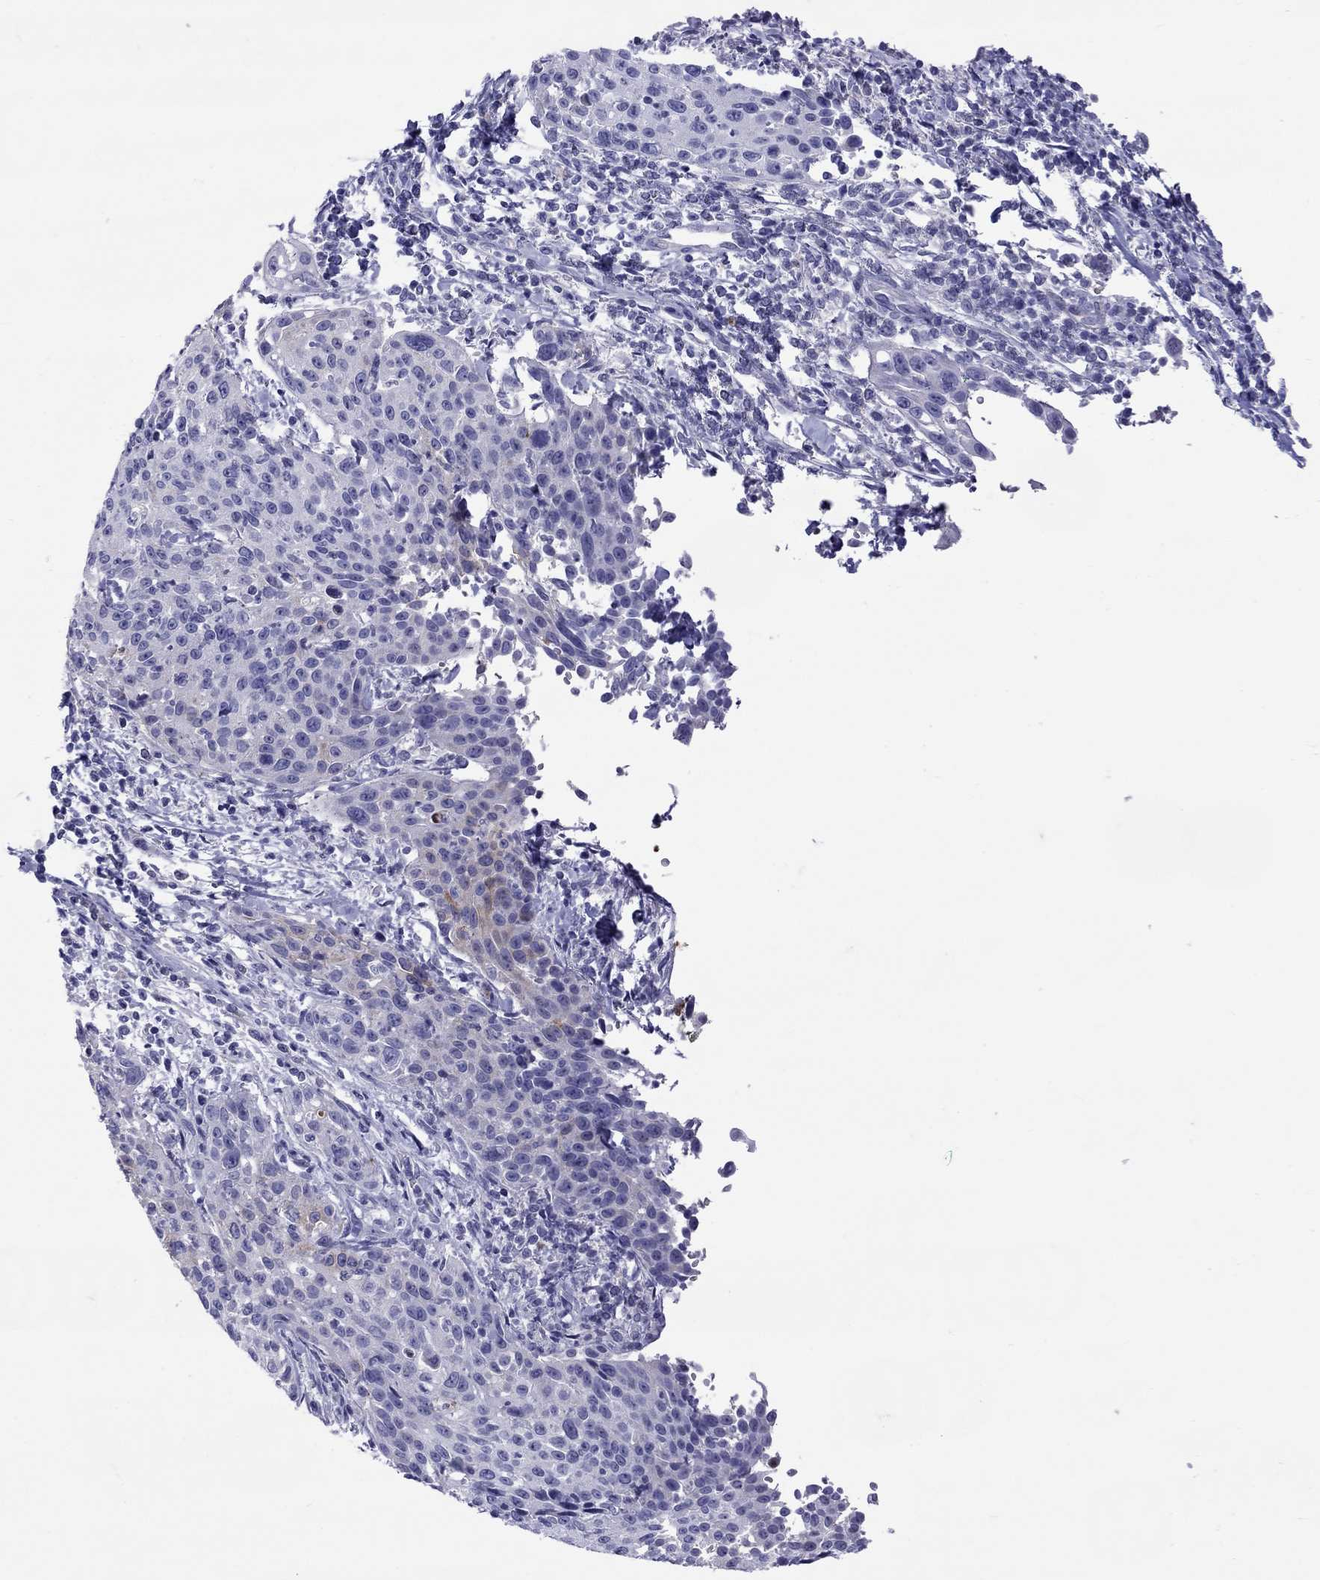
{"staining": {"intensity": "negative", "quantity": "none", "location": "none"}, "tissue": "cervical cancer", "cell_type": "Tumor cells", "image_type": "cancer", "snomed": [{"axis": "morphology", "description": "Squamous cell carcinoma, NOS"}, {"axis": "topography", "description": "Cervix"}], "caption": "Immunohistochemistry micrograph of neoplastic tissue: squamous cell carcinoma (cervical) stained with DAB (3,3'-diaminobenzidine) demonstrates no significant protein expression in tumor cells. The staining was performed using DAB to visualize the protein expression in brown, while the nuclei were stained in blue with hematoxylin (Magnification: 20x).", "gene": "SERPINA3", "patient": {"sex": "female", "age": 26}}